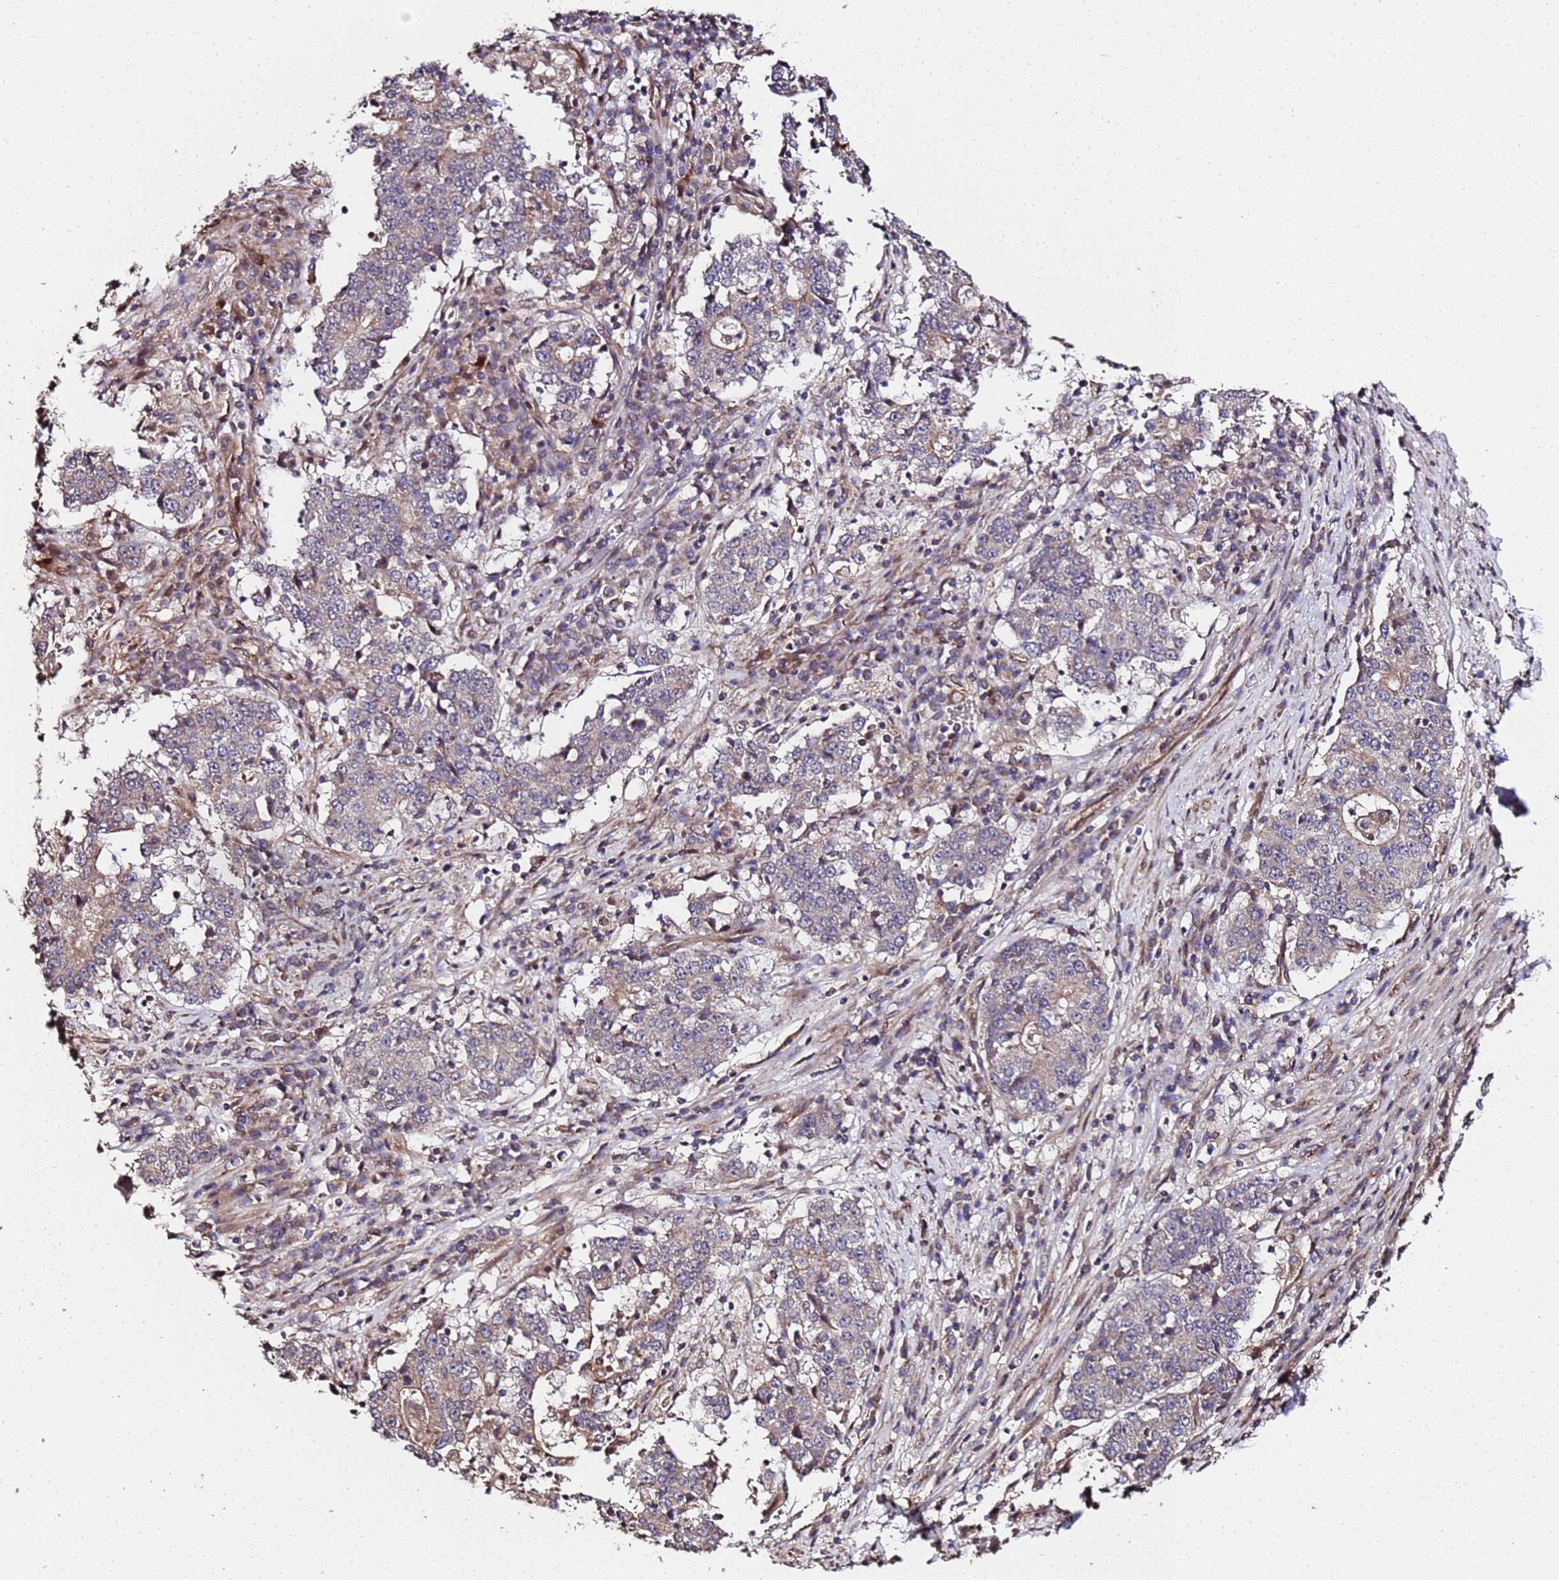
{"staining": {"intensity": "weak", "quantity": "<25%", "location": "cytoplasmic/membranous"}, "tissue": "stomach cancer", "cell_type": "Tumor cells", "image_type": "cancer", "snomed": [{"axis": "morphology", "description": "Adenocarcinoma, NOS"}, {"axis": "topography", "description": "Stomach"}], "caption": "The immunohistochemistry (IHC) image has no significant positivity in tumor cells of stomach adenocarcinoma tissue.", "gene": "PRODH", "patient": {"sex": "male", "age": 59}}